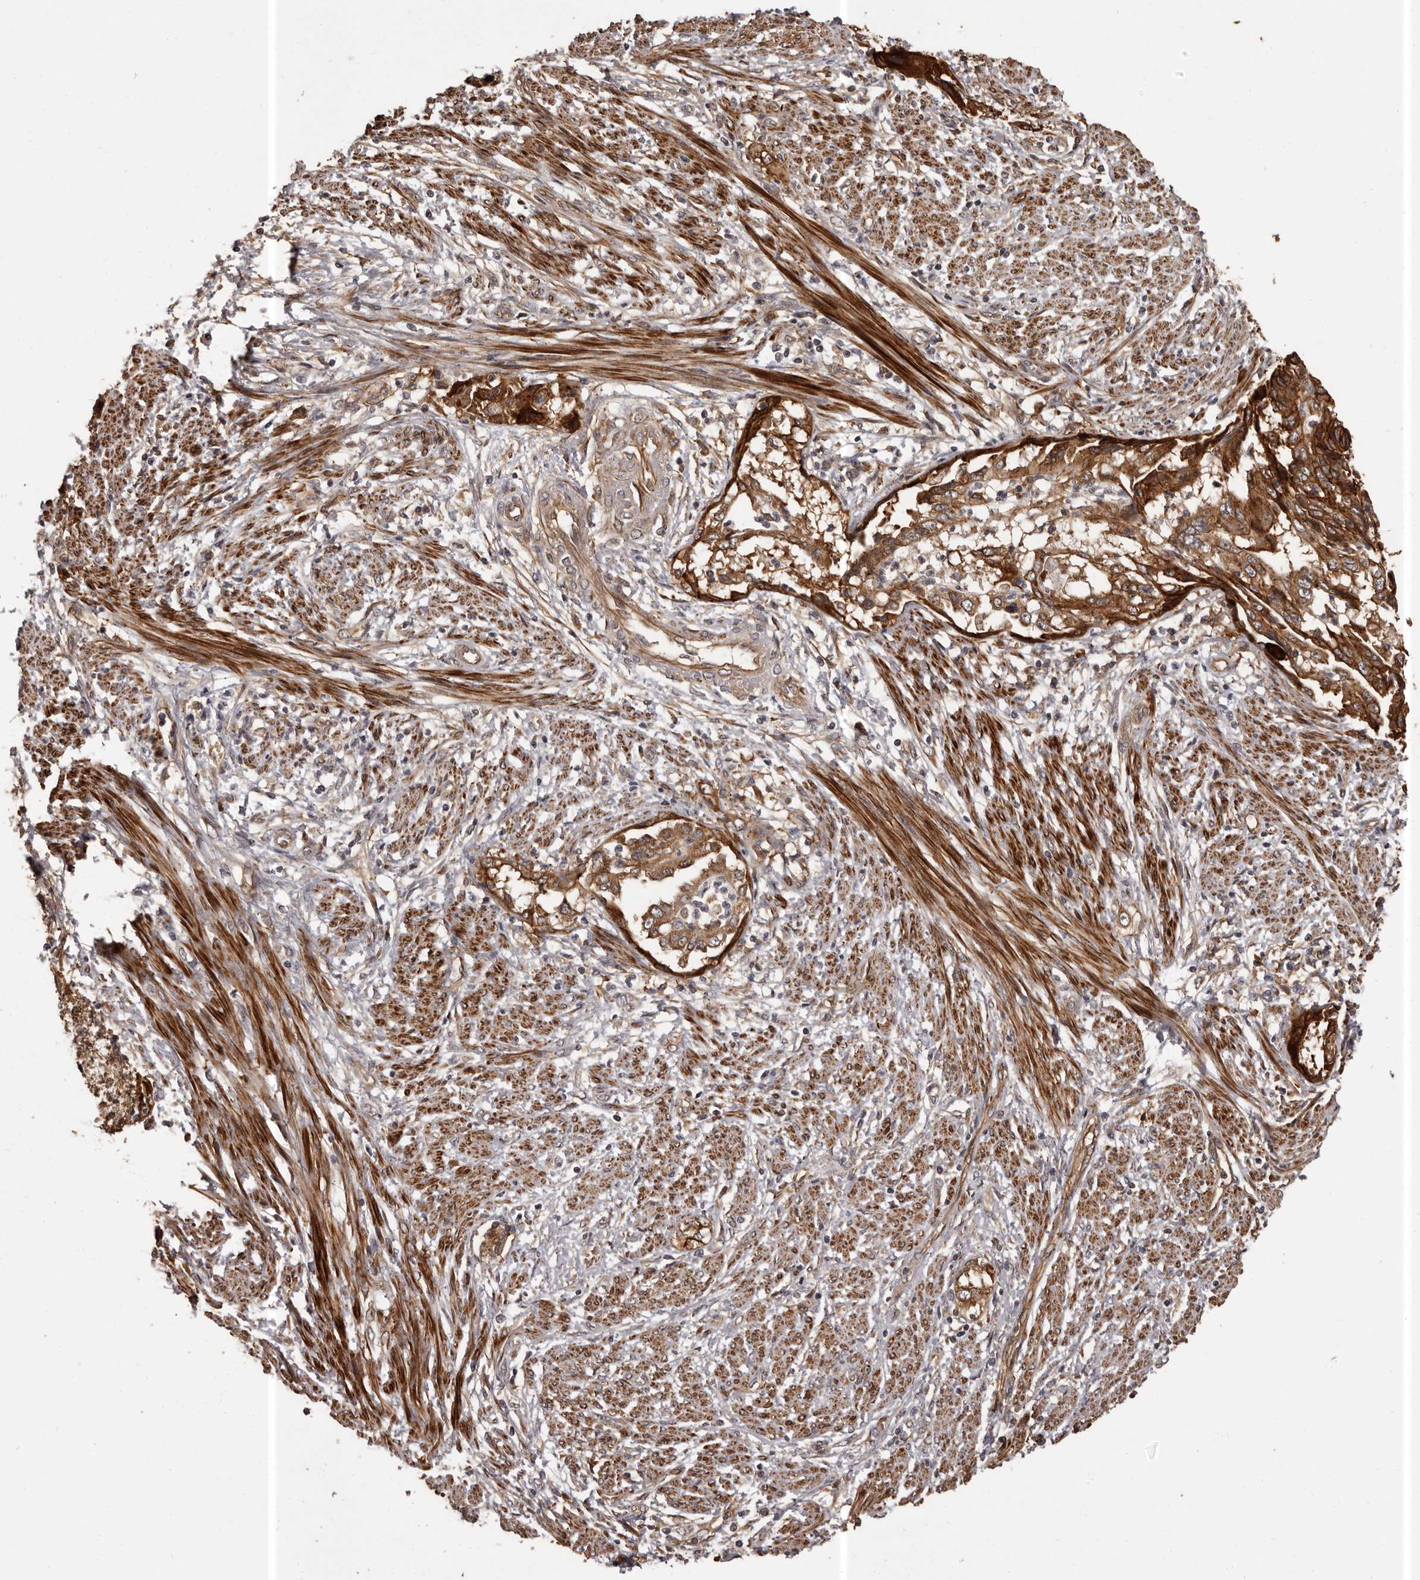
{"staining": {"intensity": "strong", "quantity": ">75%", "location": "cytoplasmic/membranous"}, "tissue": "endometrial cancer", "cell_type": "Tumor cells", "image_type": "cancer", "snomed": [{"axis": "morphology", "description": "Adenocarcinoma, NOS"}, {"axis": "topography", "description": "Endometrium"}], "caption": "Immunohistochemistry (IHC) staining of endometrial cancer (adenocarcinoma), which demonstrates high levels of strong cytoplasmic/membranous positivity in about >75% of tumor cells indicating strong cytoplasmic/membranous protein positivity. The staining was performed using DAB (3,3'-diaminobenzidine) (brown) for protein detection and nuclei were counterstained in hematoxylin (blue).", "gene": "SLITRK6", "patient": {"sex": "female", "age": 85}}